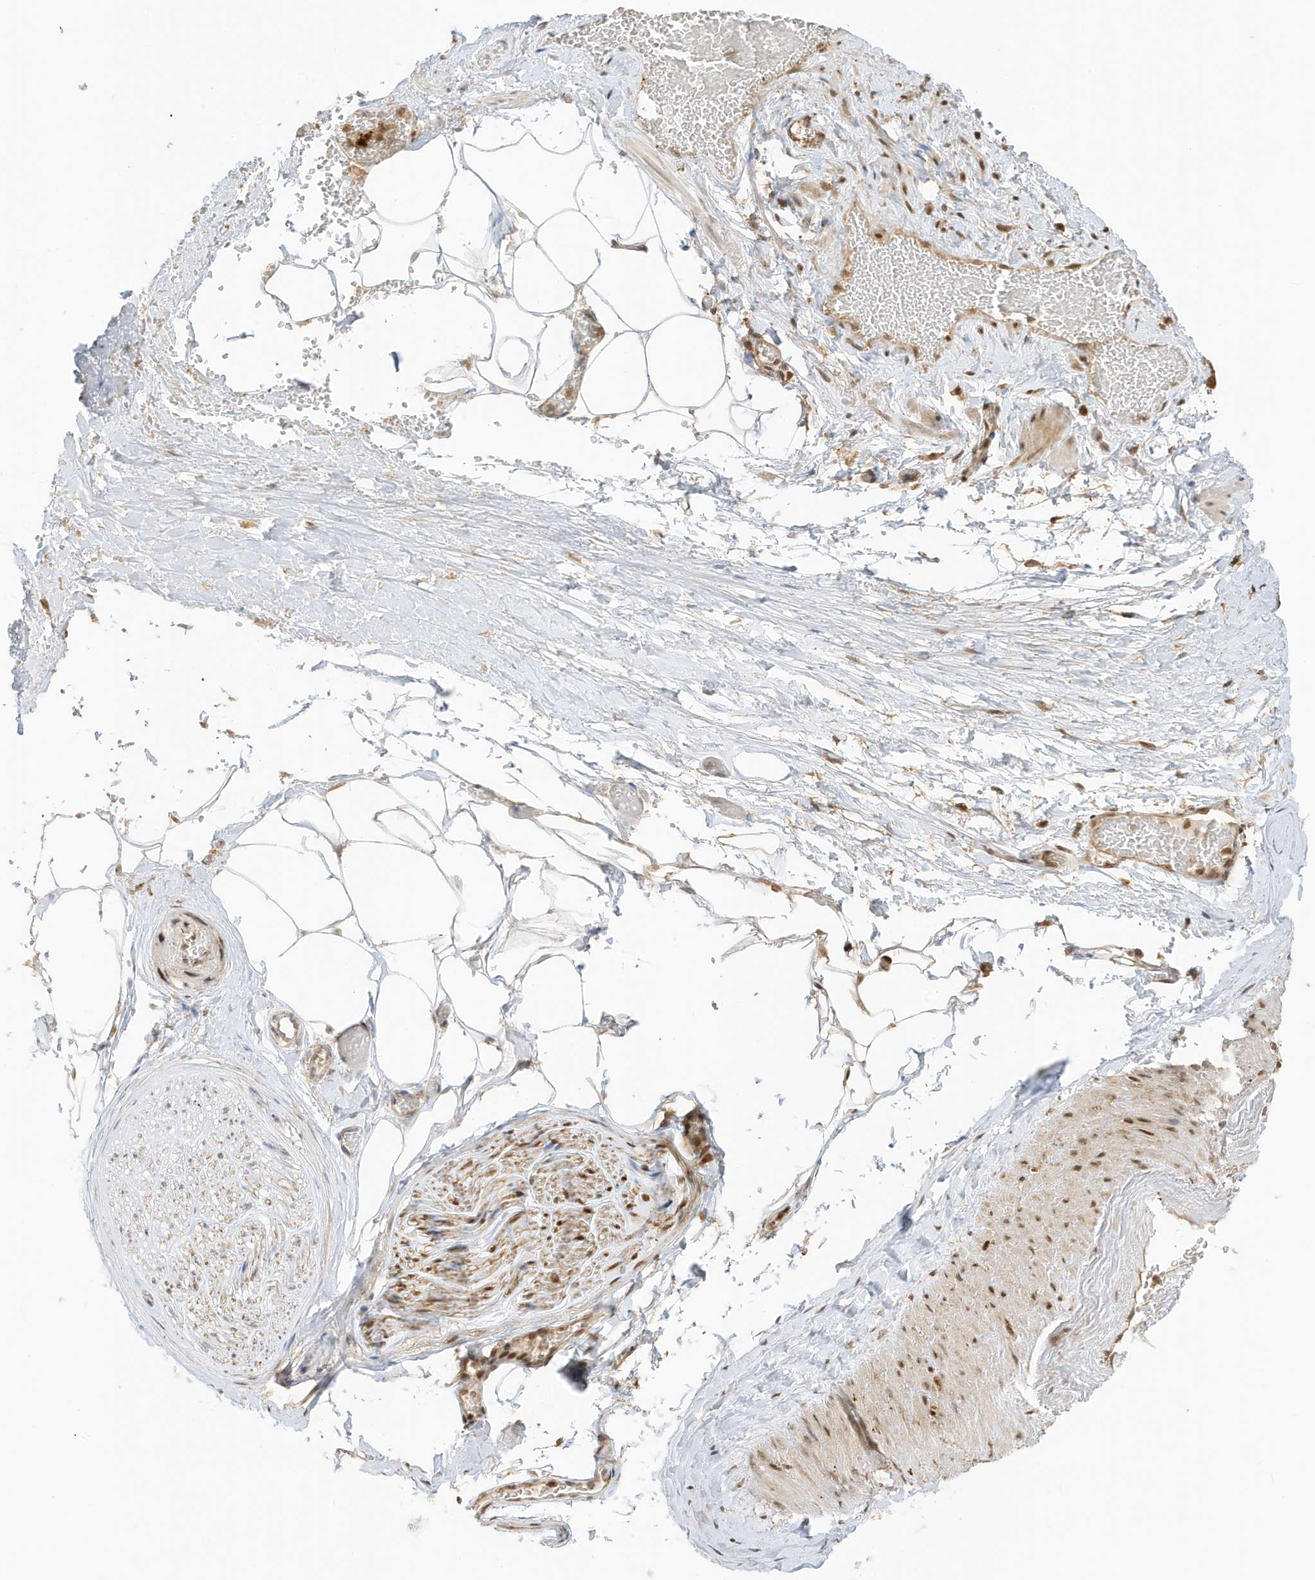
{"staining": {"intensity": "weak", "quantity": "25%-75%", "location": "cytoplasmic/membranous"}, "tissue": "adipose tissue", "cell_type": "Adipocytes", "image_type": "normal", "snomed": [{"axis": "morphology", "description": "Normal tissue, NOS"}, {"axis": "morphology", "description": "Adenocarcinoma, Low grade"}, {"axis": "topography", "description": "Prostate"}, {"axis": "topography", "description": "Peripheral nerve tissue"}], "caption": "High-magnification brightfield microscopy of unremarkable adipose tissue stained with DAB (brown) and counterstained with hematoxylin (blue). adipocytes exhibit weak cytoplasmic/membranous expression is identified in approximately25%-75% of cells.", "gene": "ZBTB41", "patient": {"sex": "male", "age": 63}}